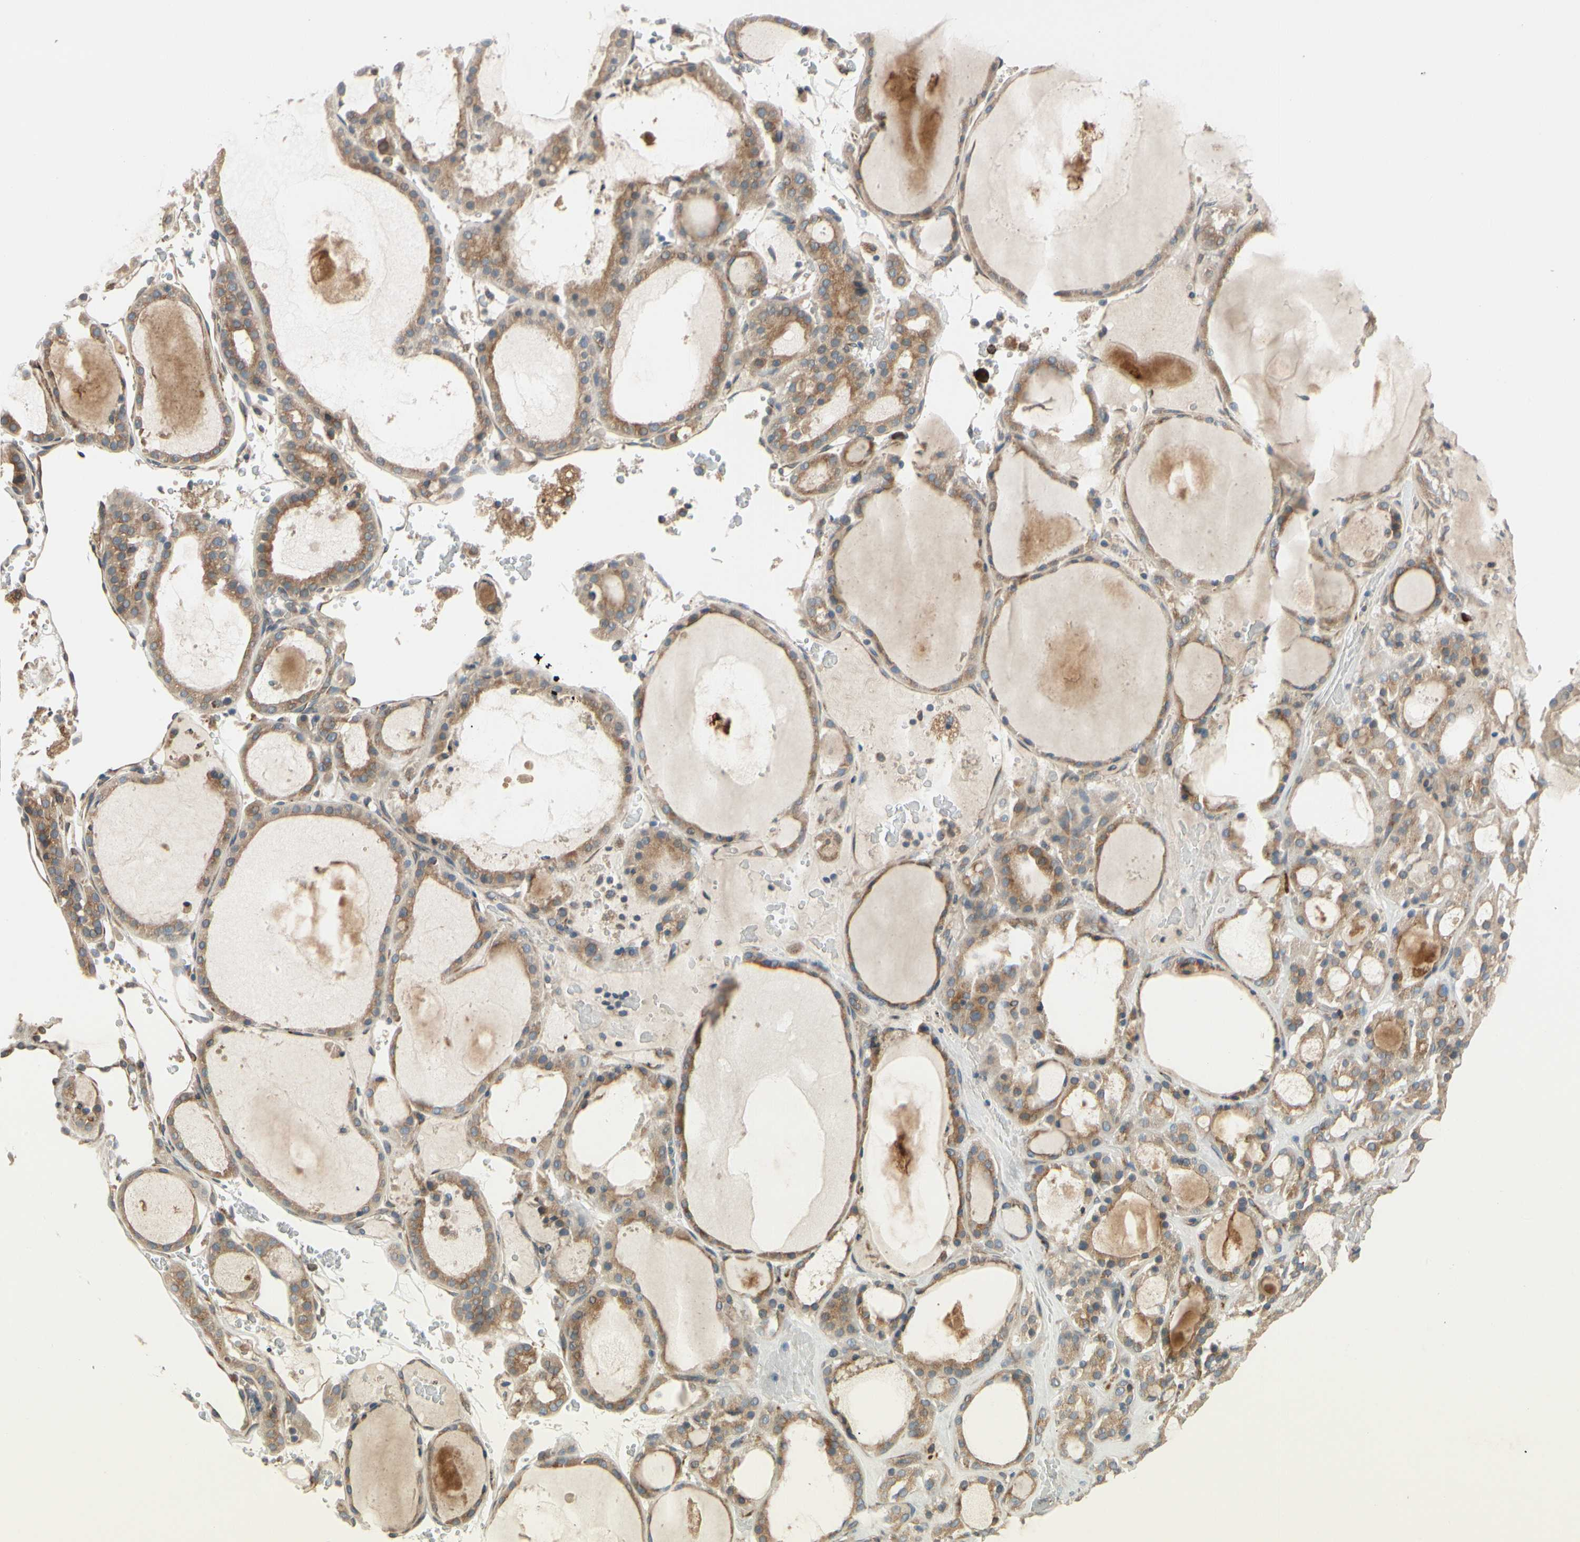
{"staining": {"intensity": "strong", "quantity": ">75%", "location": "cytoplasmic/membranous"}, "tissue": "thyroid gland", "cell_type": "Glandular cells", "image_type": "normal", "snomed": [{"axis": "morphology", "description": "Normal tissue, NOS"}, {"axis": "morphology", "description": "Carcinoma, NOS"}, {"axis": "topography", "description": "Thyroid gland"}], "caption": "Glandular cells demonstrate high levels of strong cytoplasmic/membranous staining in about >75% of cells in unremarkable thyroid gland. The protein of interest is shown in brown color, while the nuclei are stained blue.", "gene": "RPN2", "patient": {"sex": "female", "age": 86}}